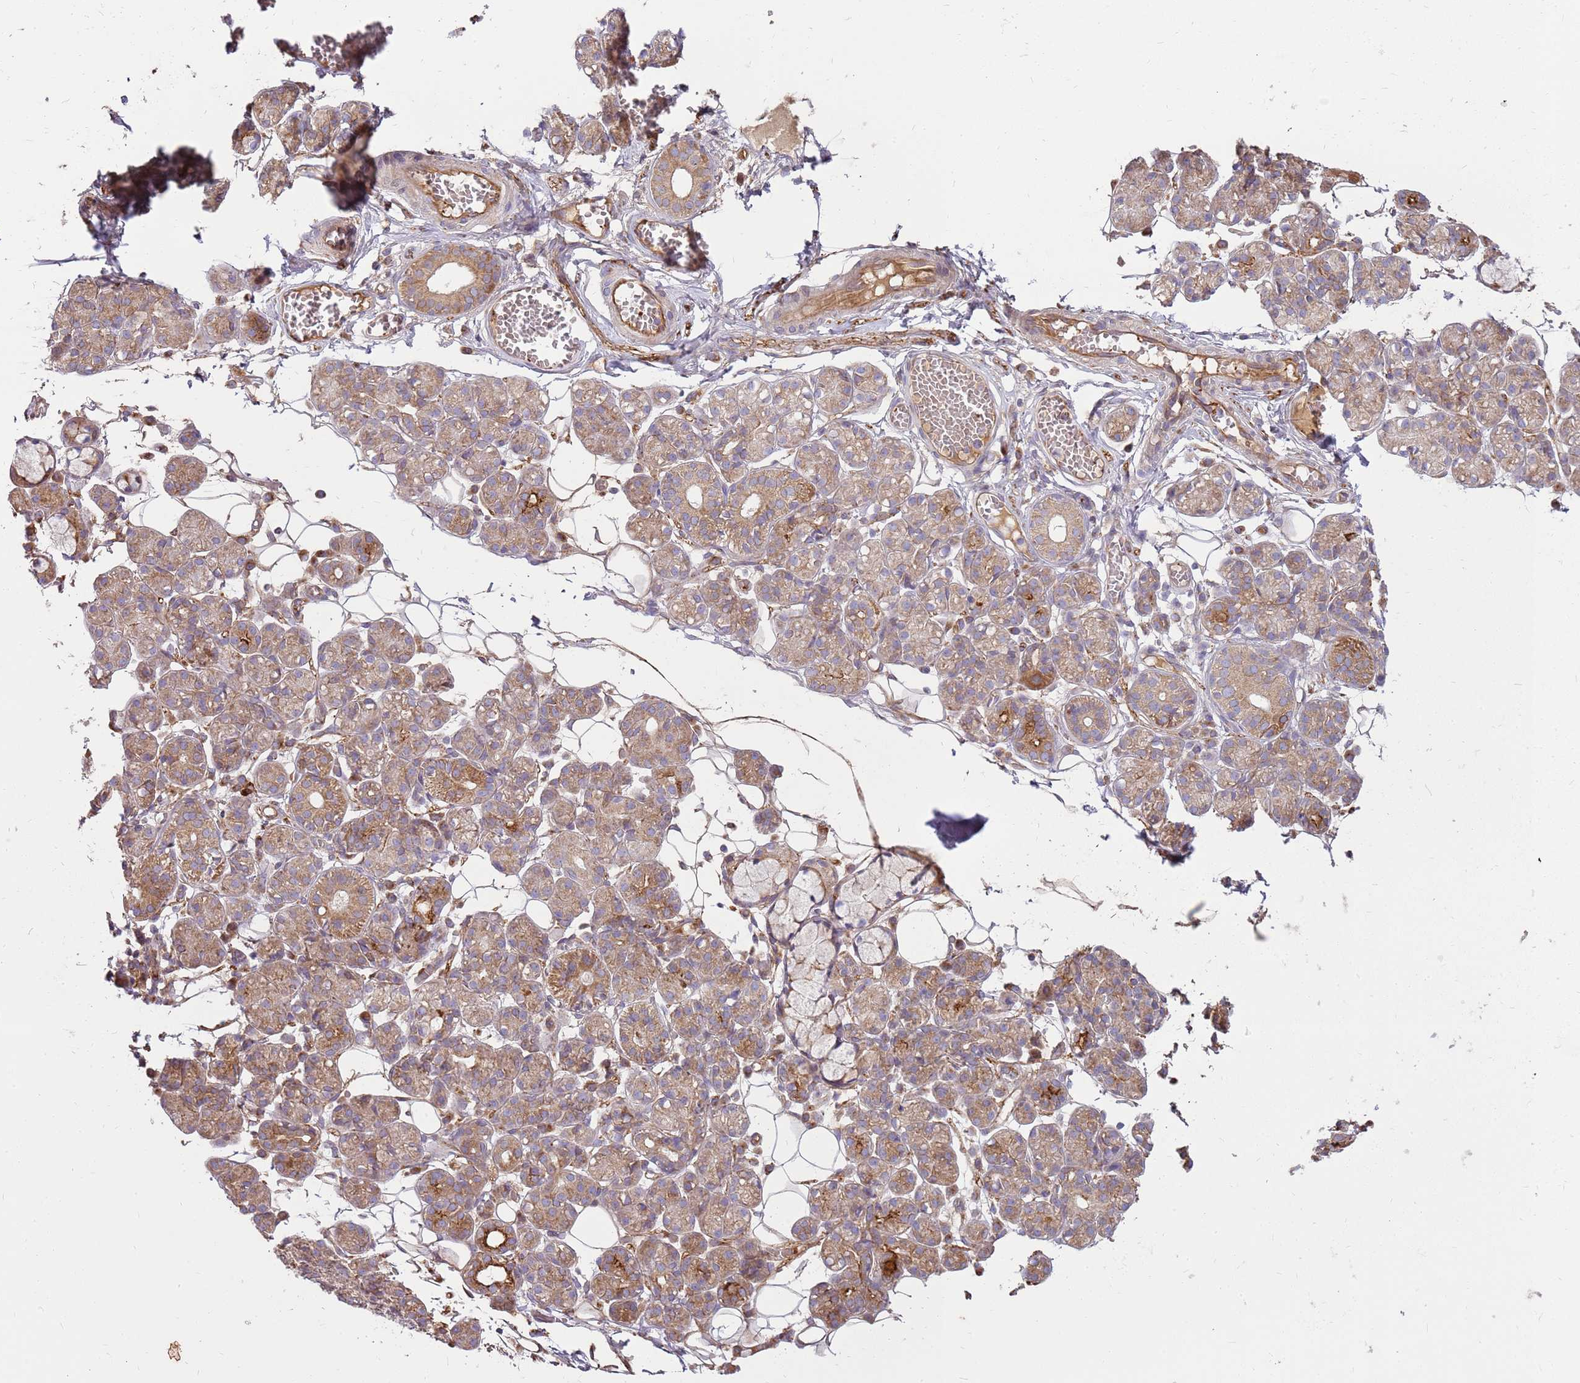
{"staining": {"intensity": "moderate", "quantity": "25%-75%", "location": "cytoplasmic/membranous"}, "tissue": "salivary gland", "cell_type": "Glandular cells", "image_type": "normal", "snomed": [{"axis": "morphology", "description": "Normal tissue, NOS"}, {"axis": "topography", "description": "Salivary gland"}], "caption": "High-power microscopy captured an immunohistochemistry (IHC) photomicrograph of unremarkable salivary gland, revealing moderate cytoplasmic/membranous expression in about 25%-75% of glandular cells. The staining was performed using DAB, with brown indicating positive protein expression. Nuclei are stained blue with hematoxylin.", "gene": "EMC1", "patient": {"sex": "male", "age": 63}}